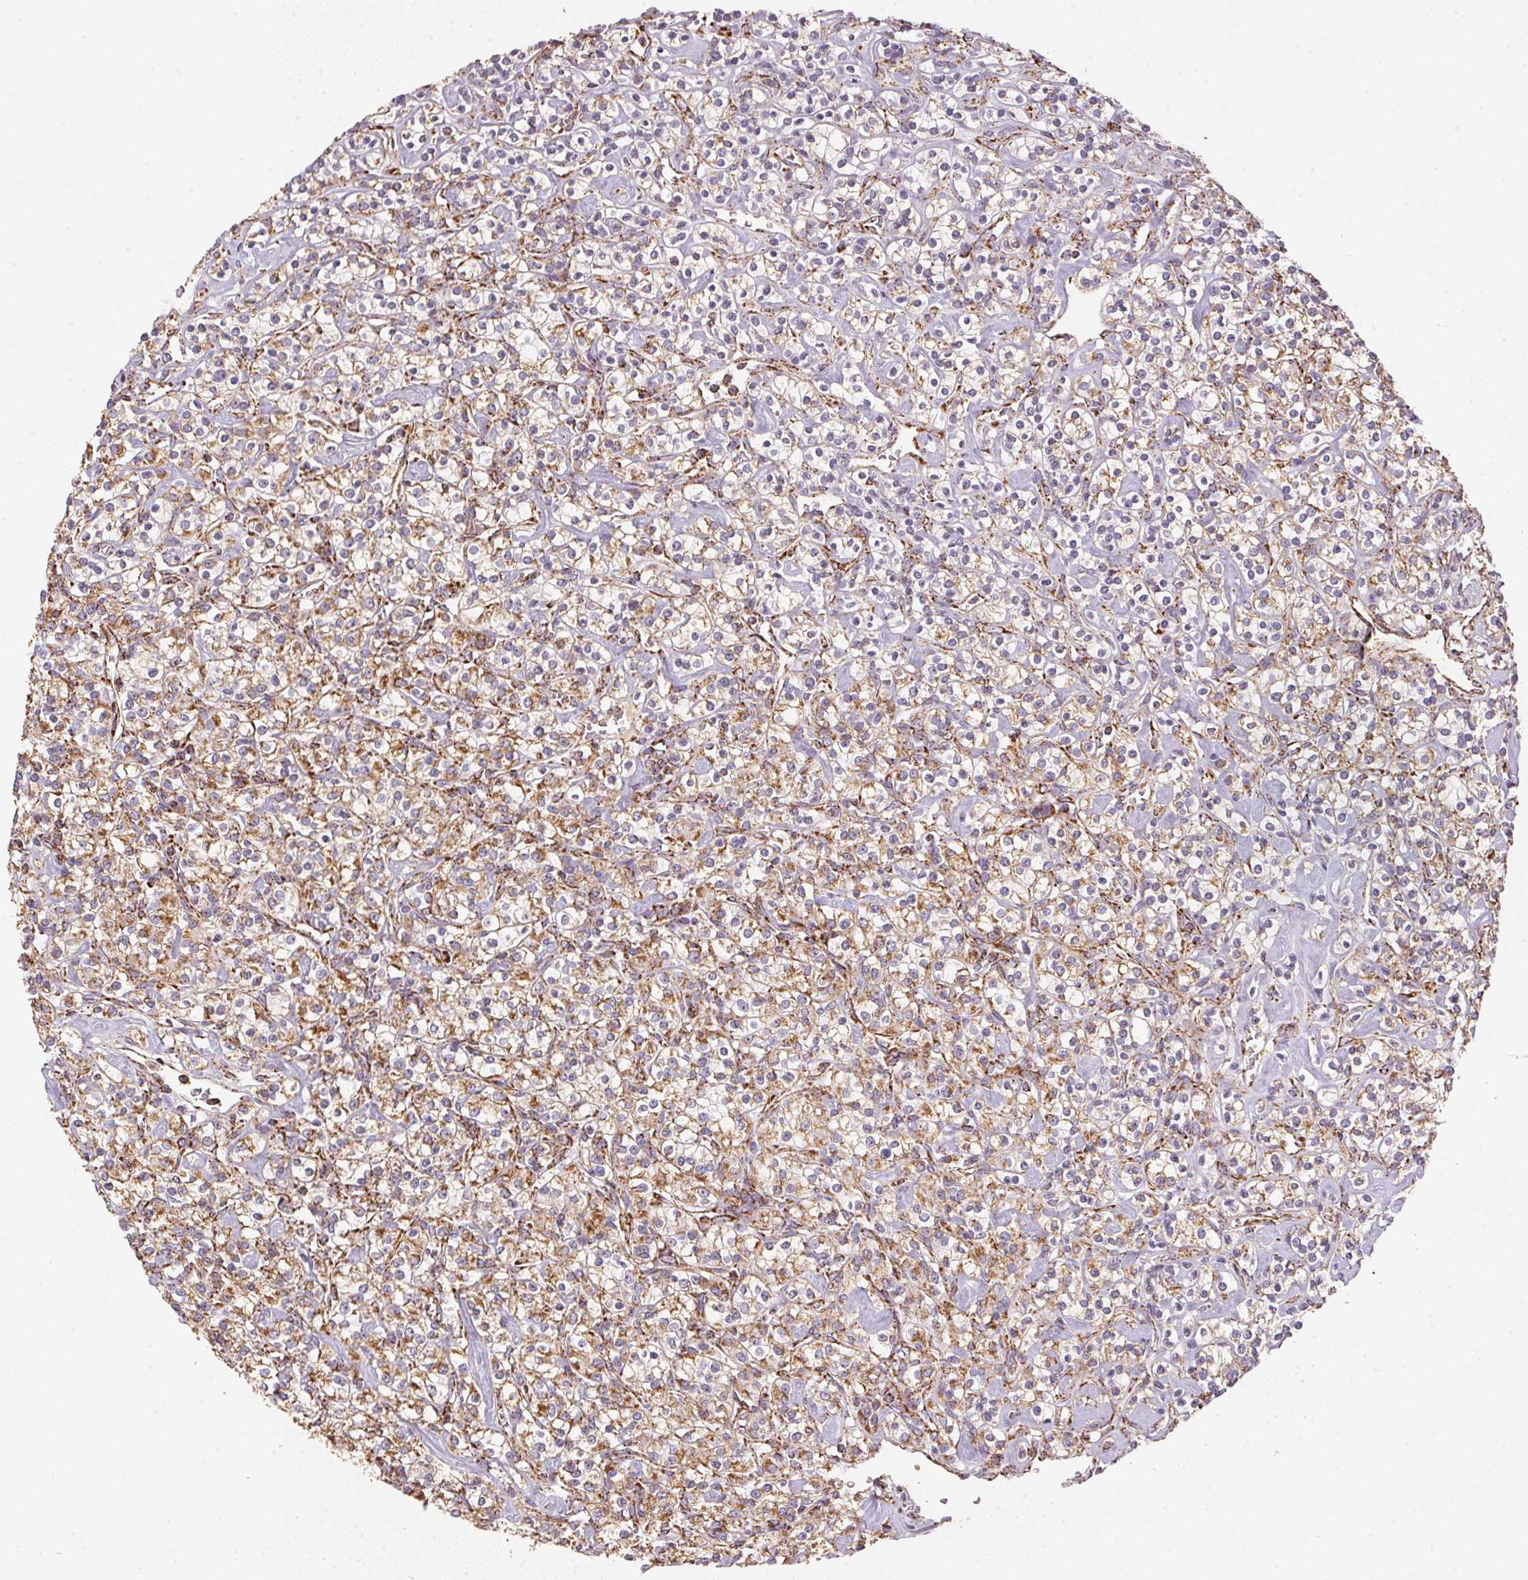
{"staining": {"intensity": "moderate", "quantity": ">75%", "location": "cytoplasmic/membranous"}, "tissue": "renal cancer", "cell_type": "Tumor cells", "image_type": "cancer", "snomed": [{"axis": "morphology", "description": "Adenocarcinoma, NOS"}, {"axis": "topography", "description": "Kidney"}], "caption": "A brown stain labels moderate cytoplasmic/membranous staining of a protein in renal cancer tumor cells.", "gene": "NDUFS2", "patient": {"sex": "male", "age": 77}}